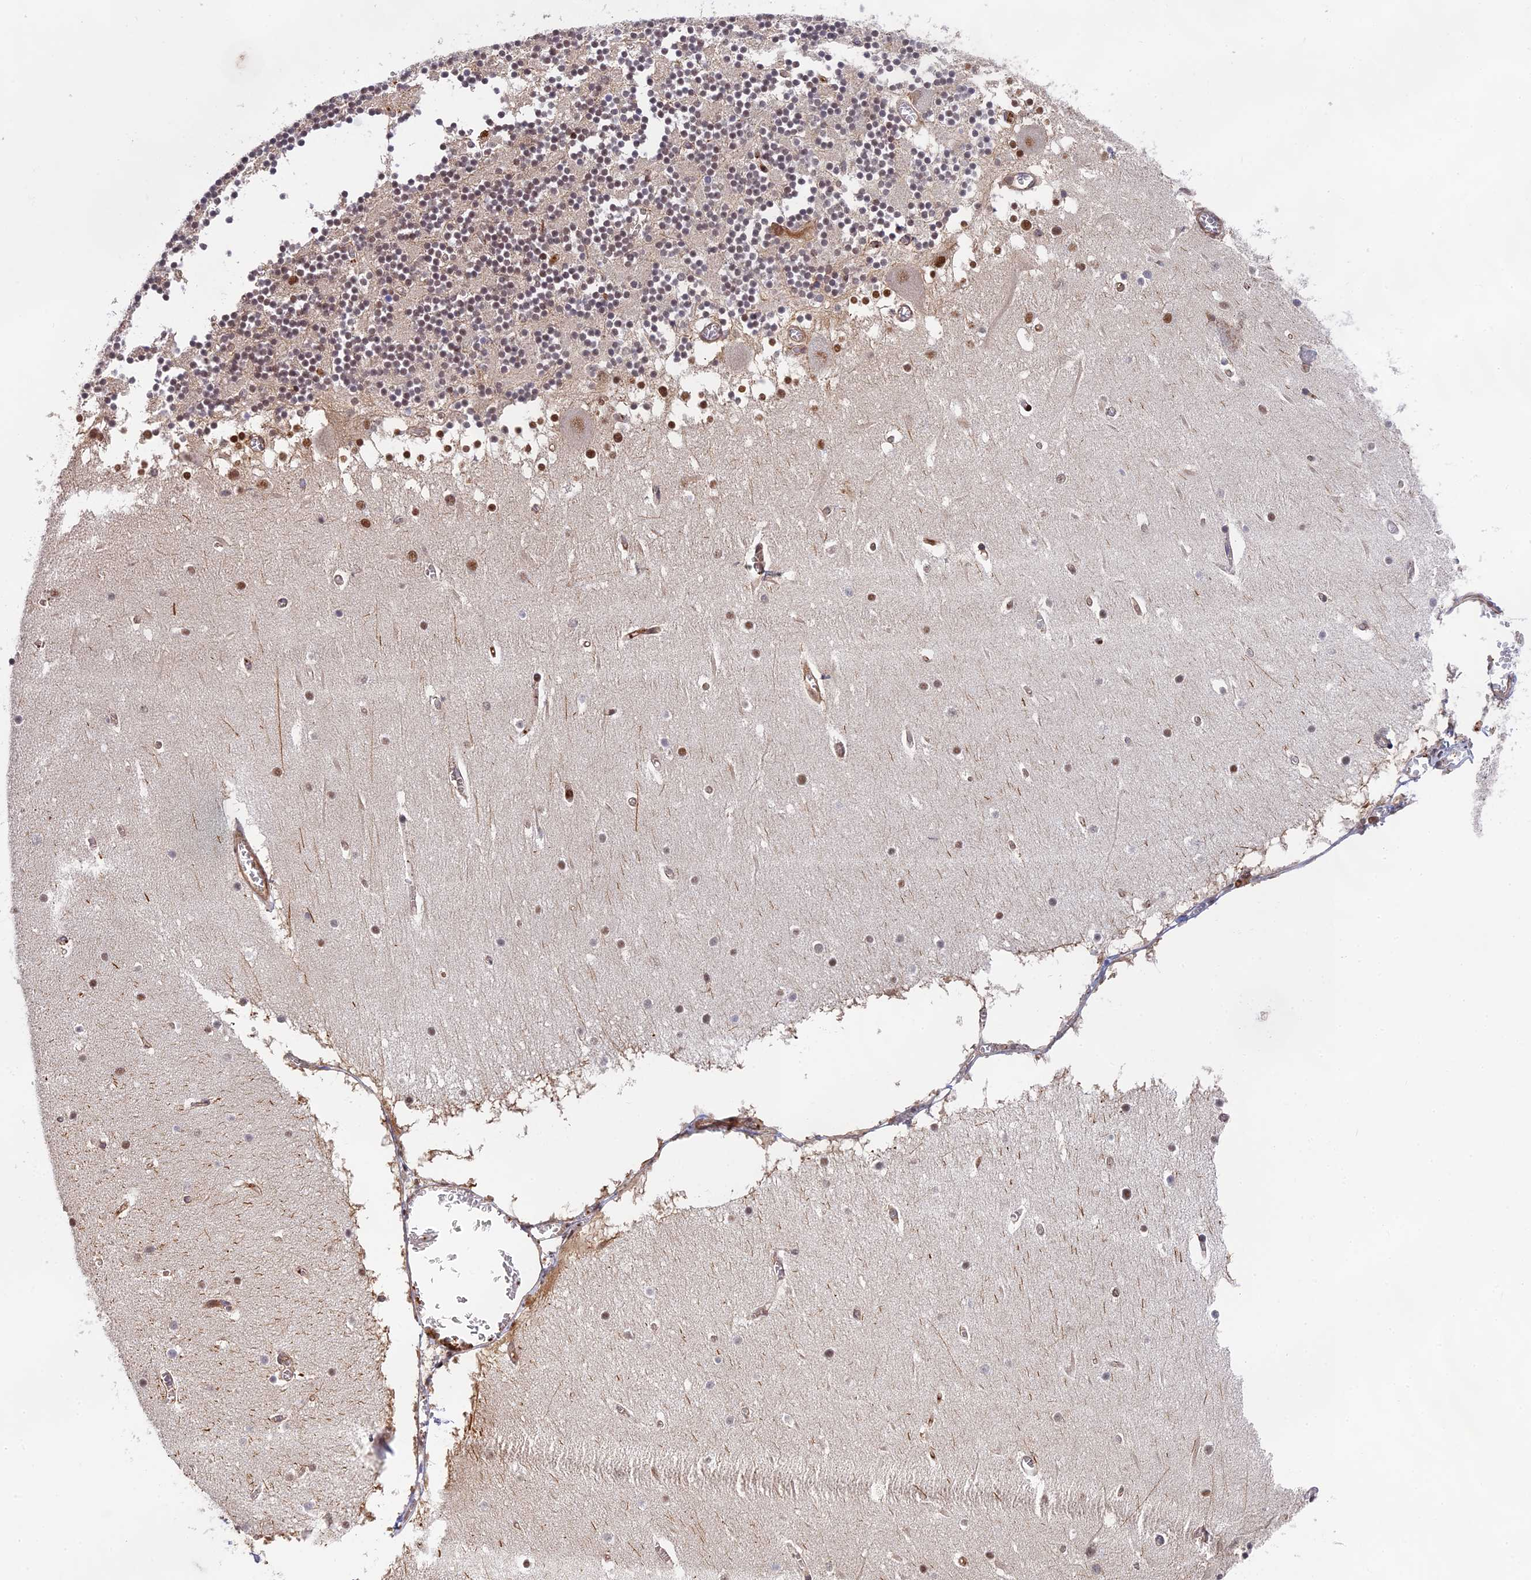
{"staining": {"intensity": "strong", "quantity": "25%-75%", "location": "nuclear"}, "tissue": "cerebellum", "cell_type": "Cells in granular layer", "image_type": "normal", "snomed": [{"axis": "morphology", "description": "Normal tissue, NOS"}, {"axis": "topography", "description": "Cerebellum"}], "caption": "Immunohistochemistry (DAB) staining of benign human cerebellum shows strong nuclear protein expression in approximately 25%-75% of cells in granular layer.", "gene": "OSBPL1A", "patient": {"sex": "female", "age": 28}}